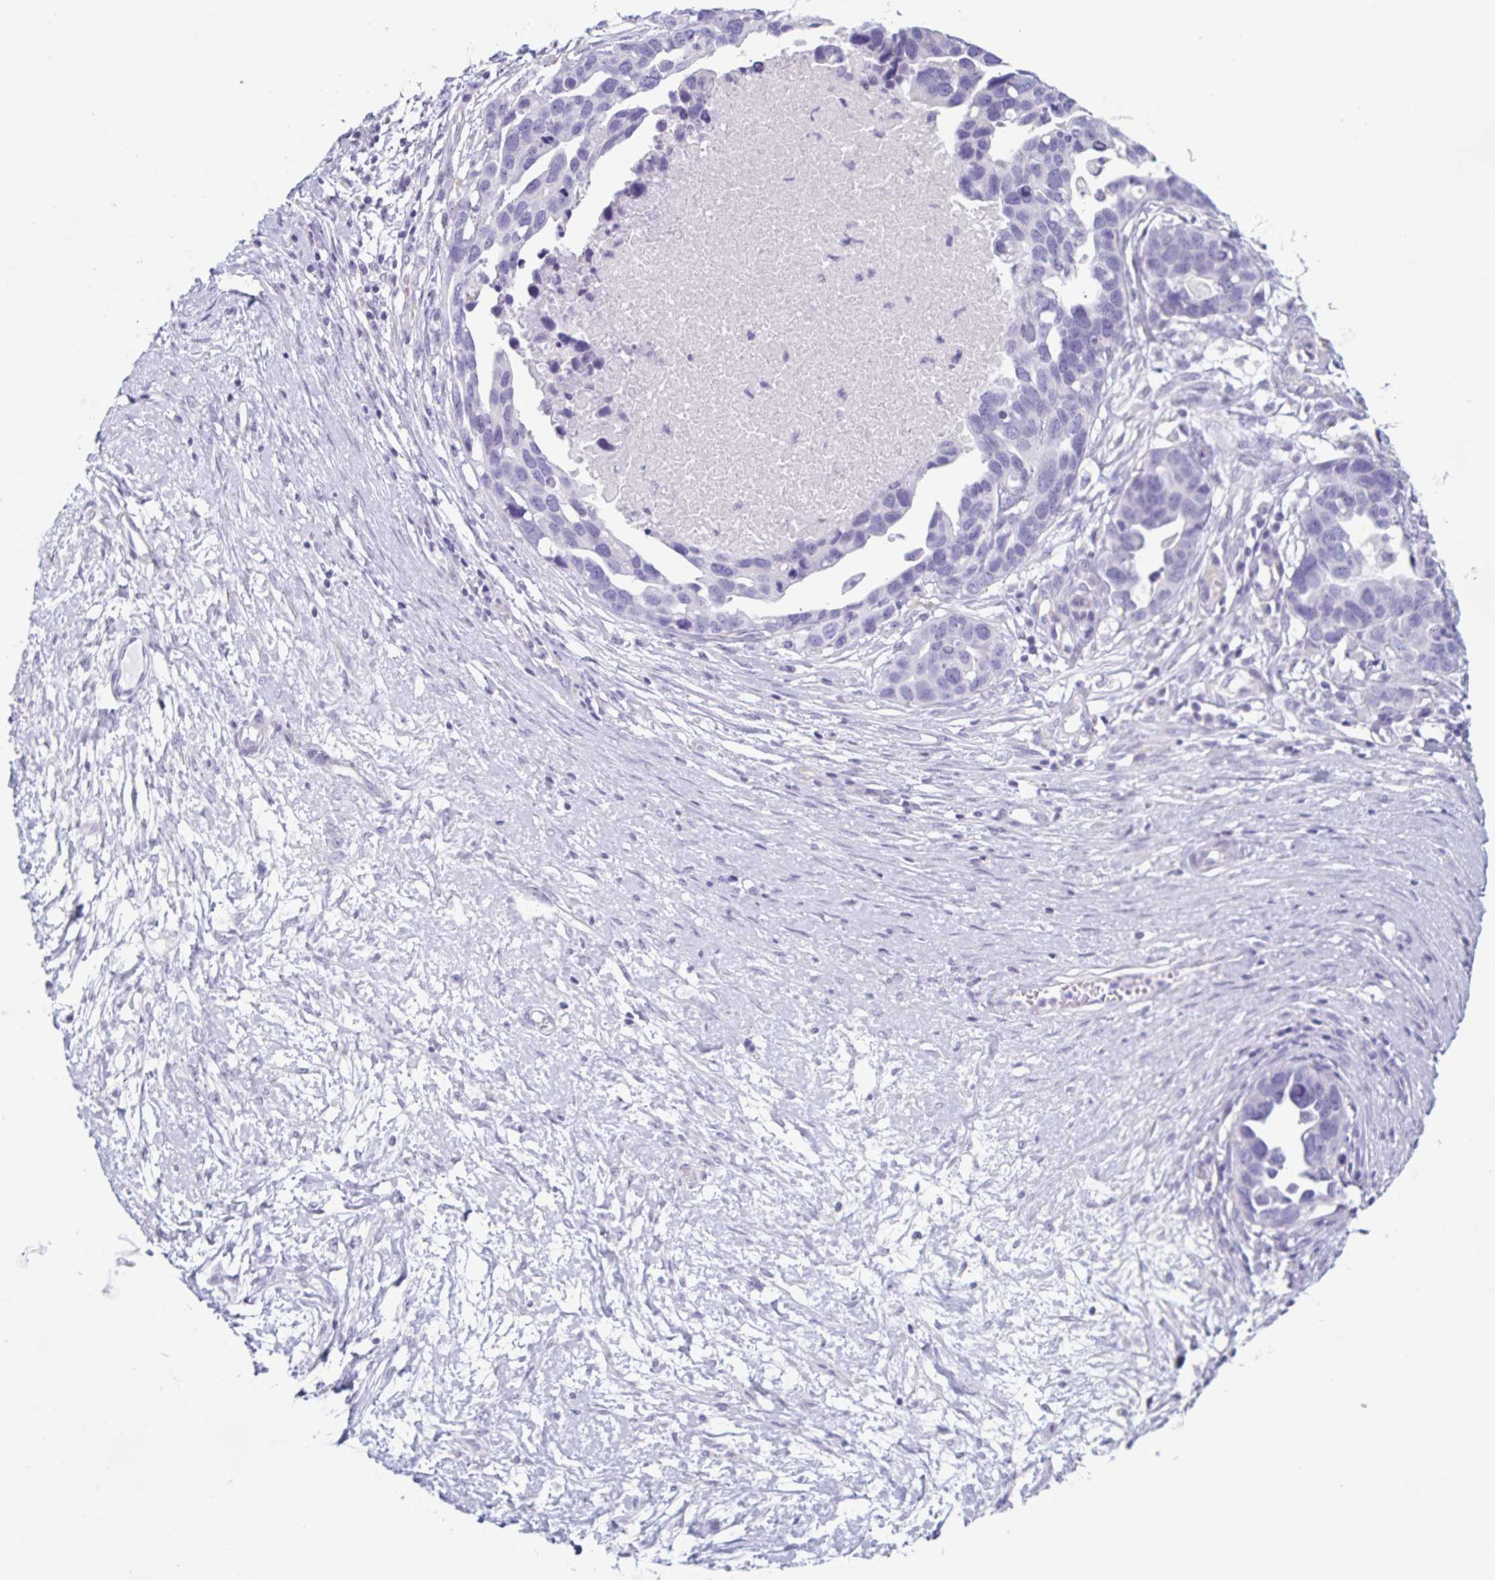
{"staining": {"intensity": "negative", "quantity": "none", "location": "none"}, "tissue": "ovarian cancer", "cell_type": "Tumor cells", "image_type": "cancer", "snomed": [{"axis": "morphology", "description": "Cystadenocarcinoma, serous, NOS"}, {"axis": "topography", "description": "Ovary"}], "caption": "There is no significant expression in tumor cells of serous cystadenocarcinoma (ovarian). (Brightfield microscopy of DAB immunohistochemistry (IHC) at high magnification).", "gene": "PRR27", "patient": {"sex": "female", "age": 54}}